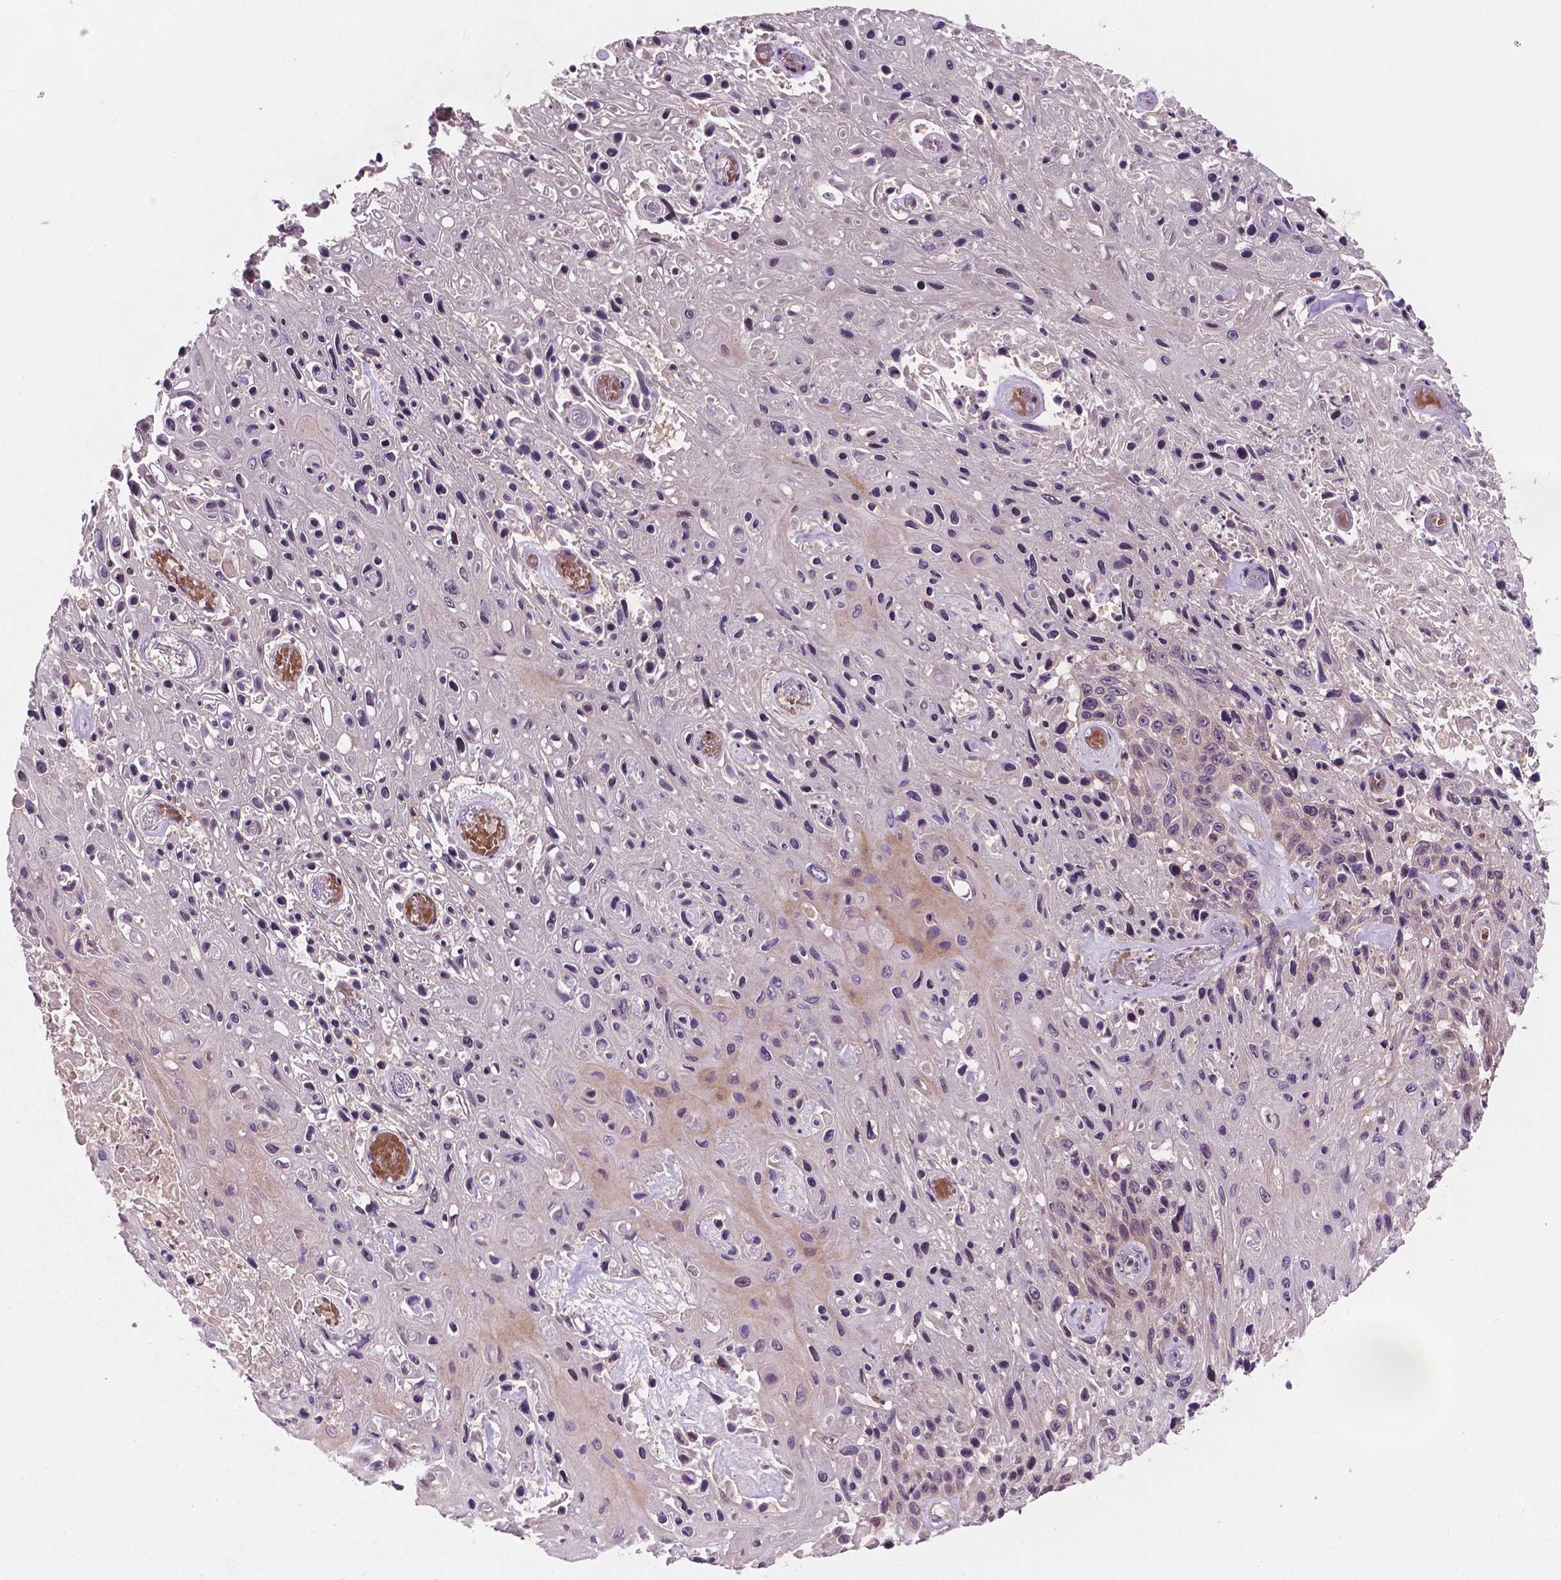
{"staining": {"intensity": "weak", "quantity": "25%-75%", "location": "cytoplasmic/membranous,nuclear"}, "tissue": "skin cancer", "cell_type": "Tumor cells", "image_type": "cancer", "snomed": [{"axis": "morphology", "description": "Squamous cell carcinoma, NOS"}, {"axis": "topography", "description": "Skin"}], "caption": "This is a micrograph of IHC staining of skin cancer (squamous cell carcinoma), which shows weak staining in the cytoplasmic/membranous and nuclear of tumor cells.", "gene": "DUSP16", "patient": {"sex": "male", "age": 82}}